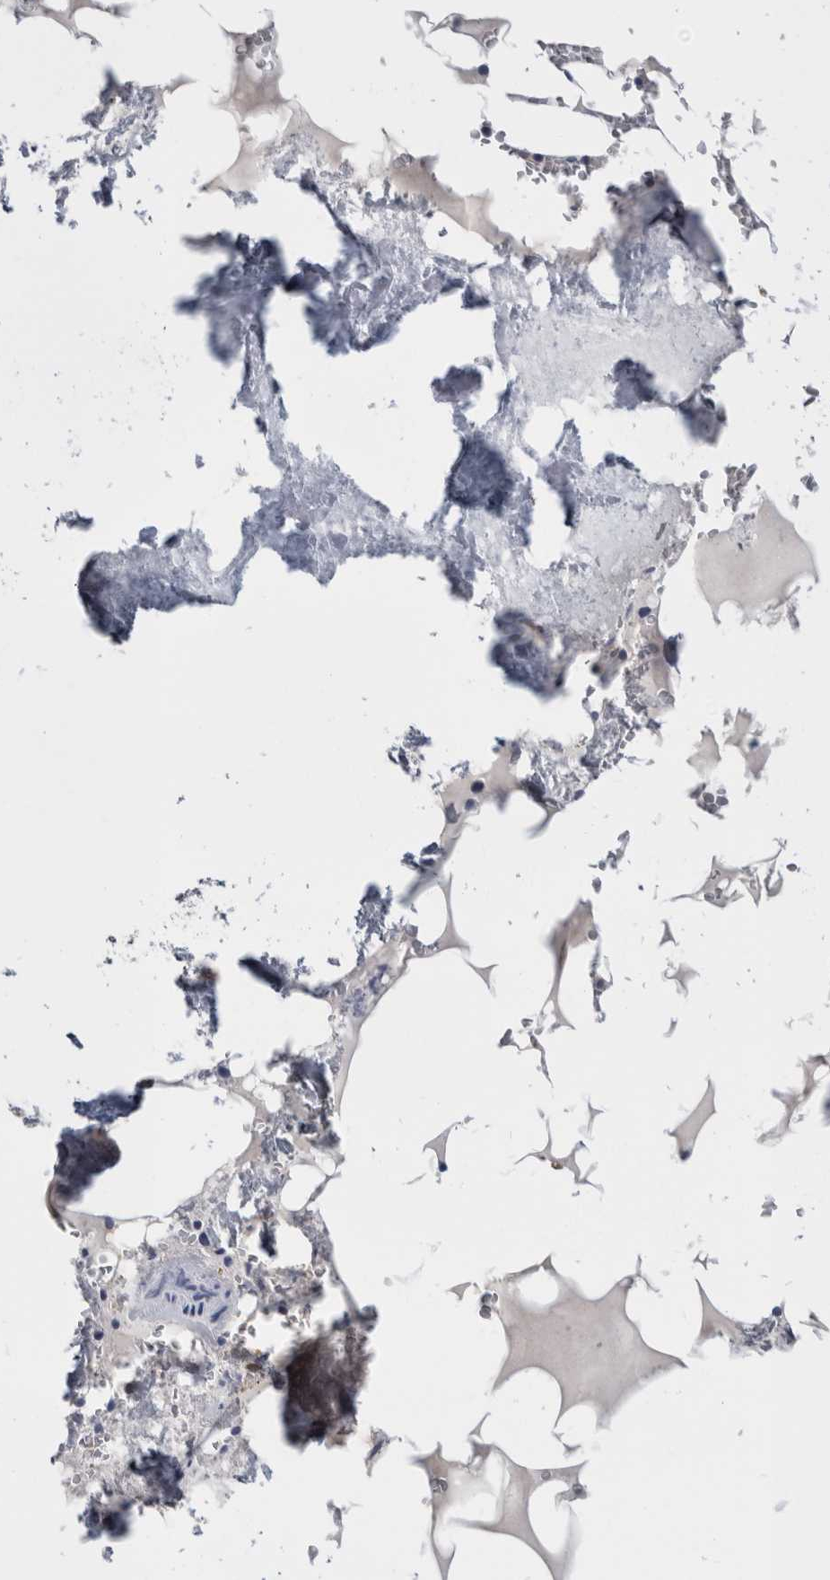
{"staining": {"intensity": "negative", "quantity": "none", "location": "none"}, "tissue": "bone marrow", "cell_type": "Hematopoietic cells", "image_type": "normal", "snomed": [{"axis": "morphology", "description": "Normal tissue, NOS"}, {"axis": "topography", "description": "Bone marrow"}], "caption": "An image of human bone marrow is negative for staining in hematopoietic cells. (DAB (3,3'-diaminobenzidine) IHC, high magnification).", "gene": "ANKFY1", "patient": {"sex": "male", "age": 70}}